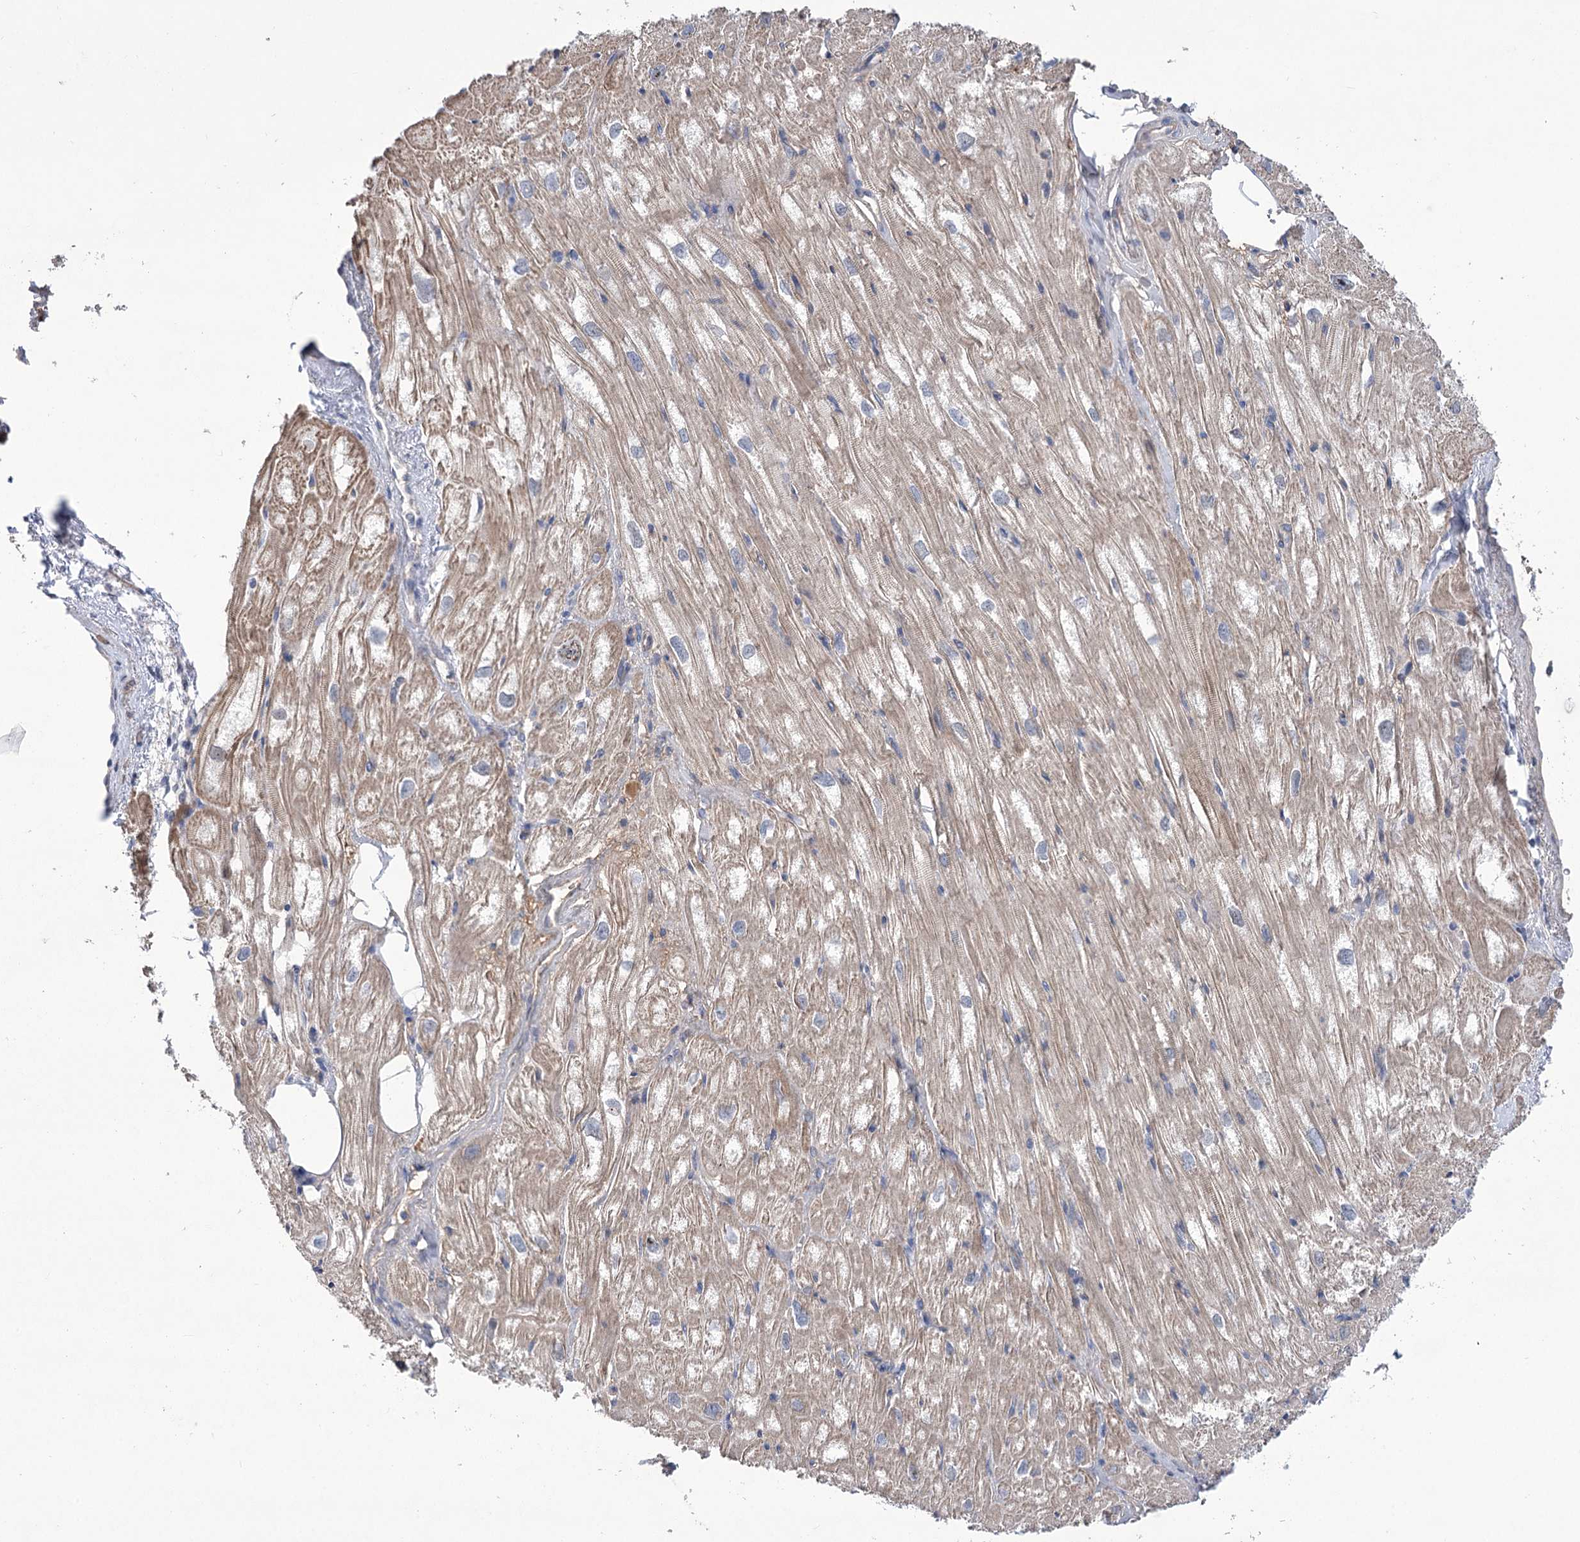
{"staining": {"intensity": "moderate", "quantity": "25%-75%", "location": "cytoplasmic/membranous"}, "tissue": "heart muscle", "cell_type": "Cardiomyocytes", "image_type": "normal", "snomed": [{"axis": "morphology", "description": "Normal tissue, NOS"}, {"axis": "topography", "description": "Heart"}], "caption": "Immunohistochemistry (IHC) (DAB) staining of unremarkable heart muscle exhibits moderate cytoplasmic/membranous protein expression in approximately 25%-75% of cardiomyocytes. The staining was performed using DAB to visualize the protein expression in brown, while the nuclei were stained in blue with hematoxylin (Magnification: 20x).", "gene": "CEP164", "patient": {"sex": "male", "age": 50}}